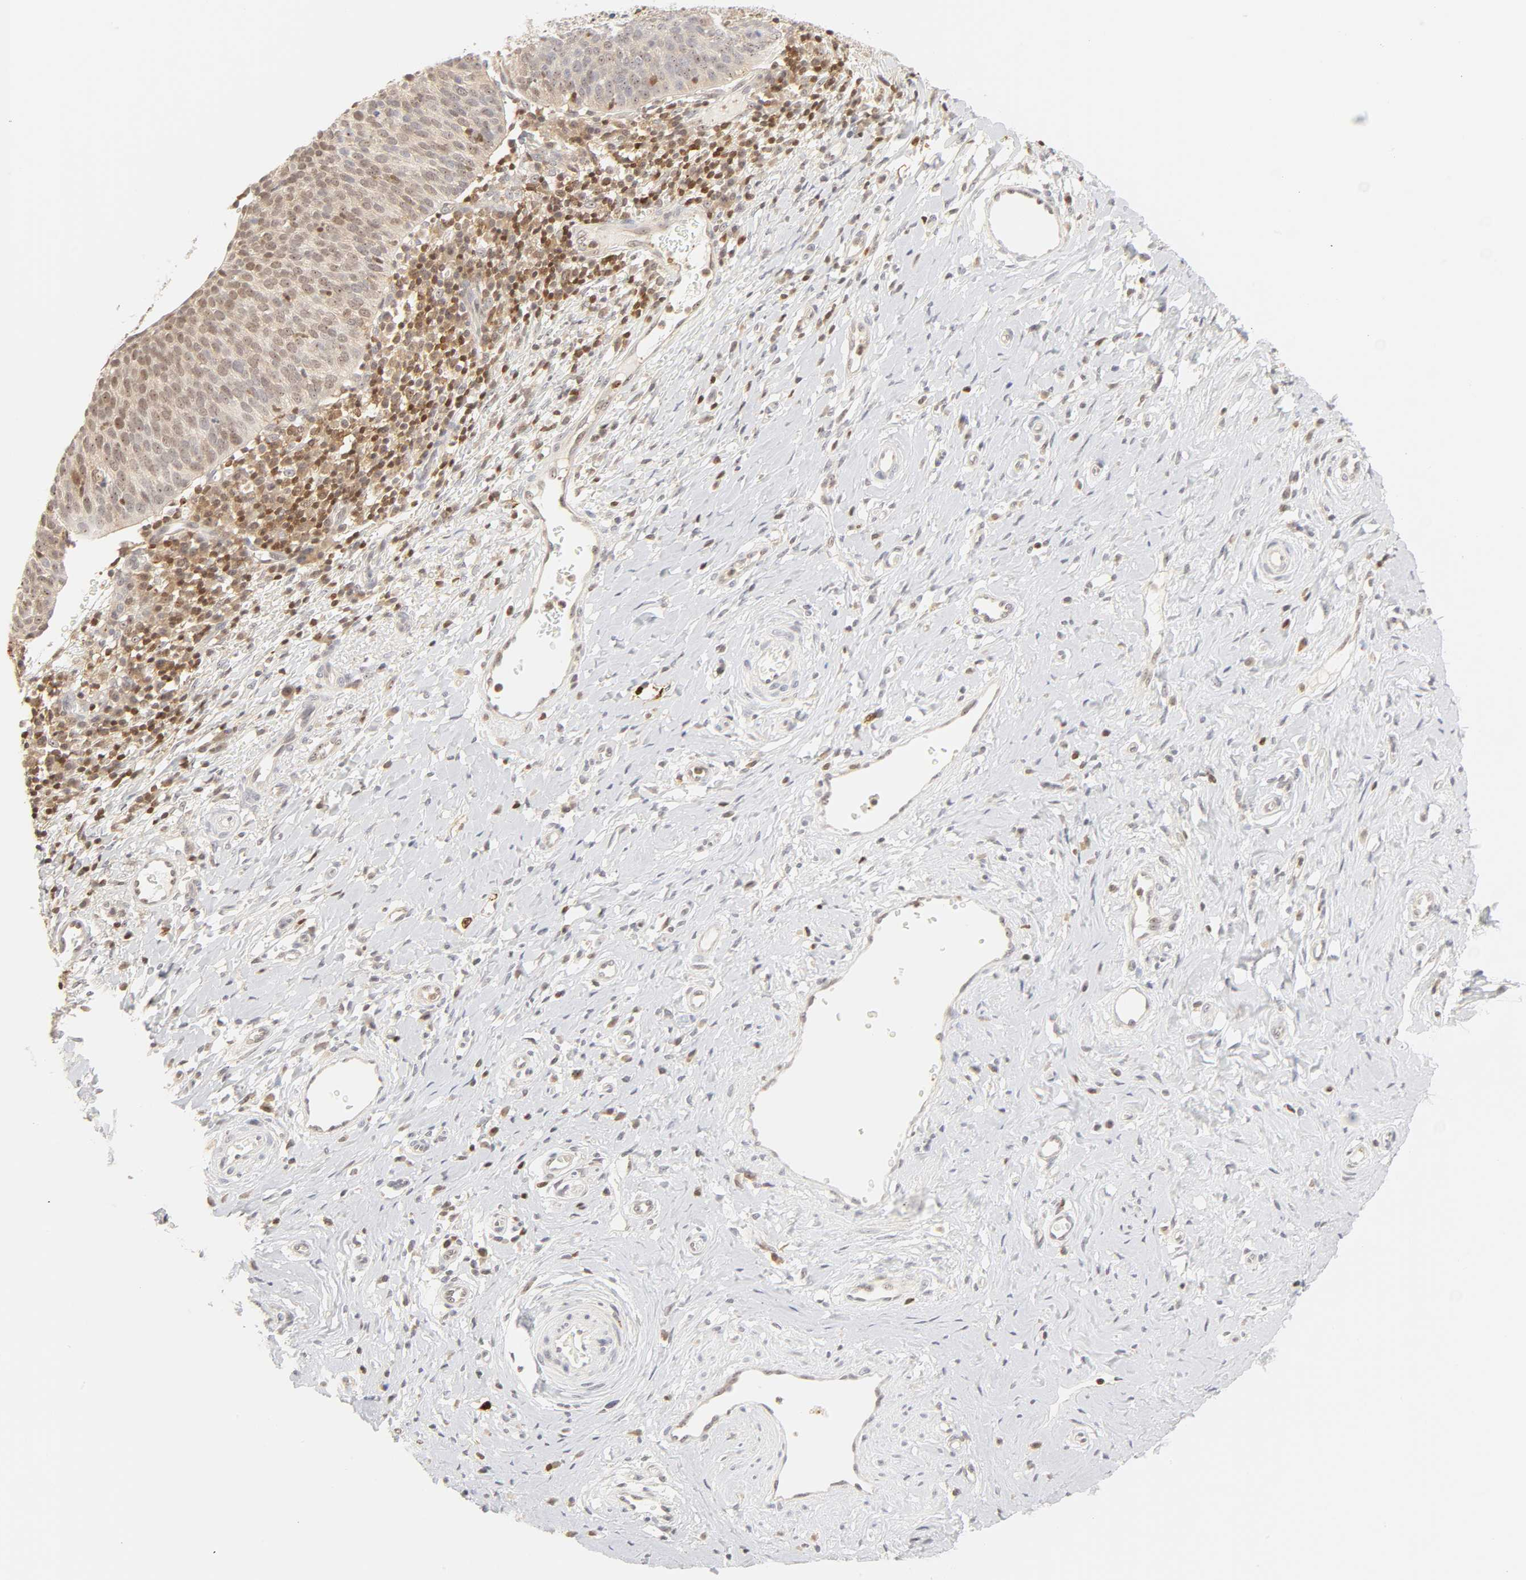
{"staining": {"intensity": "weak", "quantity": "25%-75%", "location": "cytoplasmic/membranous"}, "tissue": "cervical cancer", "cell_type": "Tumor cells", "image_type": "cancer", "snomed": [{"axis": "morphology", "description": "Normal tissue, NOS"}, {"axis": "morphology", "description": "Squamous cell carcinoma, NOS"}, {"axis": "topography", "description": "Cervix"}], "caption": "There is low levels of weak cytoplasmic/membranous positivity in tumor cells of squamous cell carcinoma (cervical), as demonstrated by immunohistochemical staining (brown color).", "gene": "KIF2A", "patient": {"sex": "female", "age": 39}}